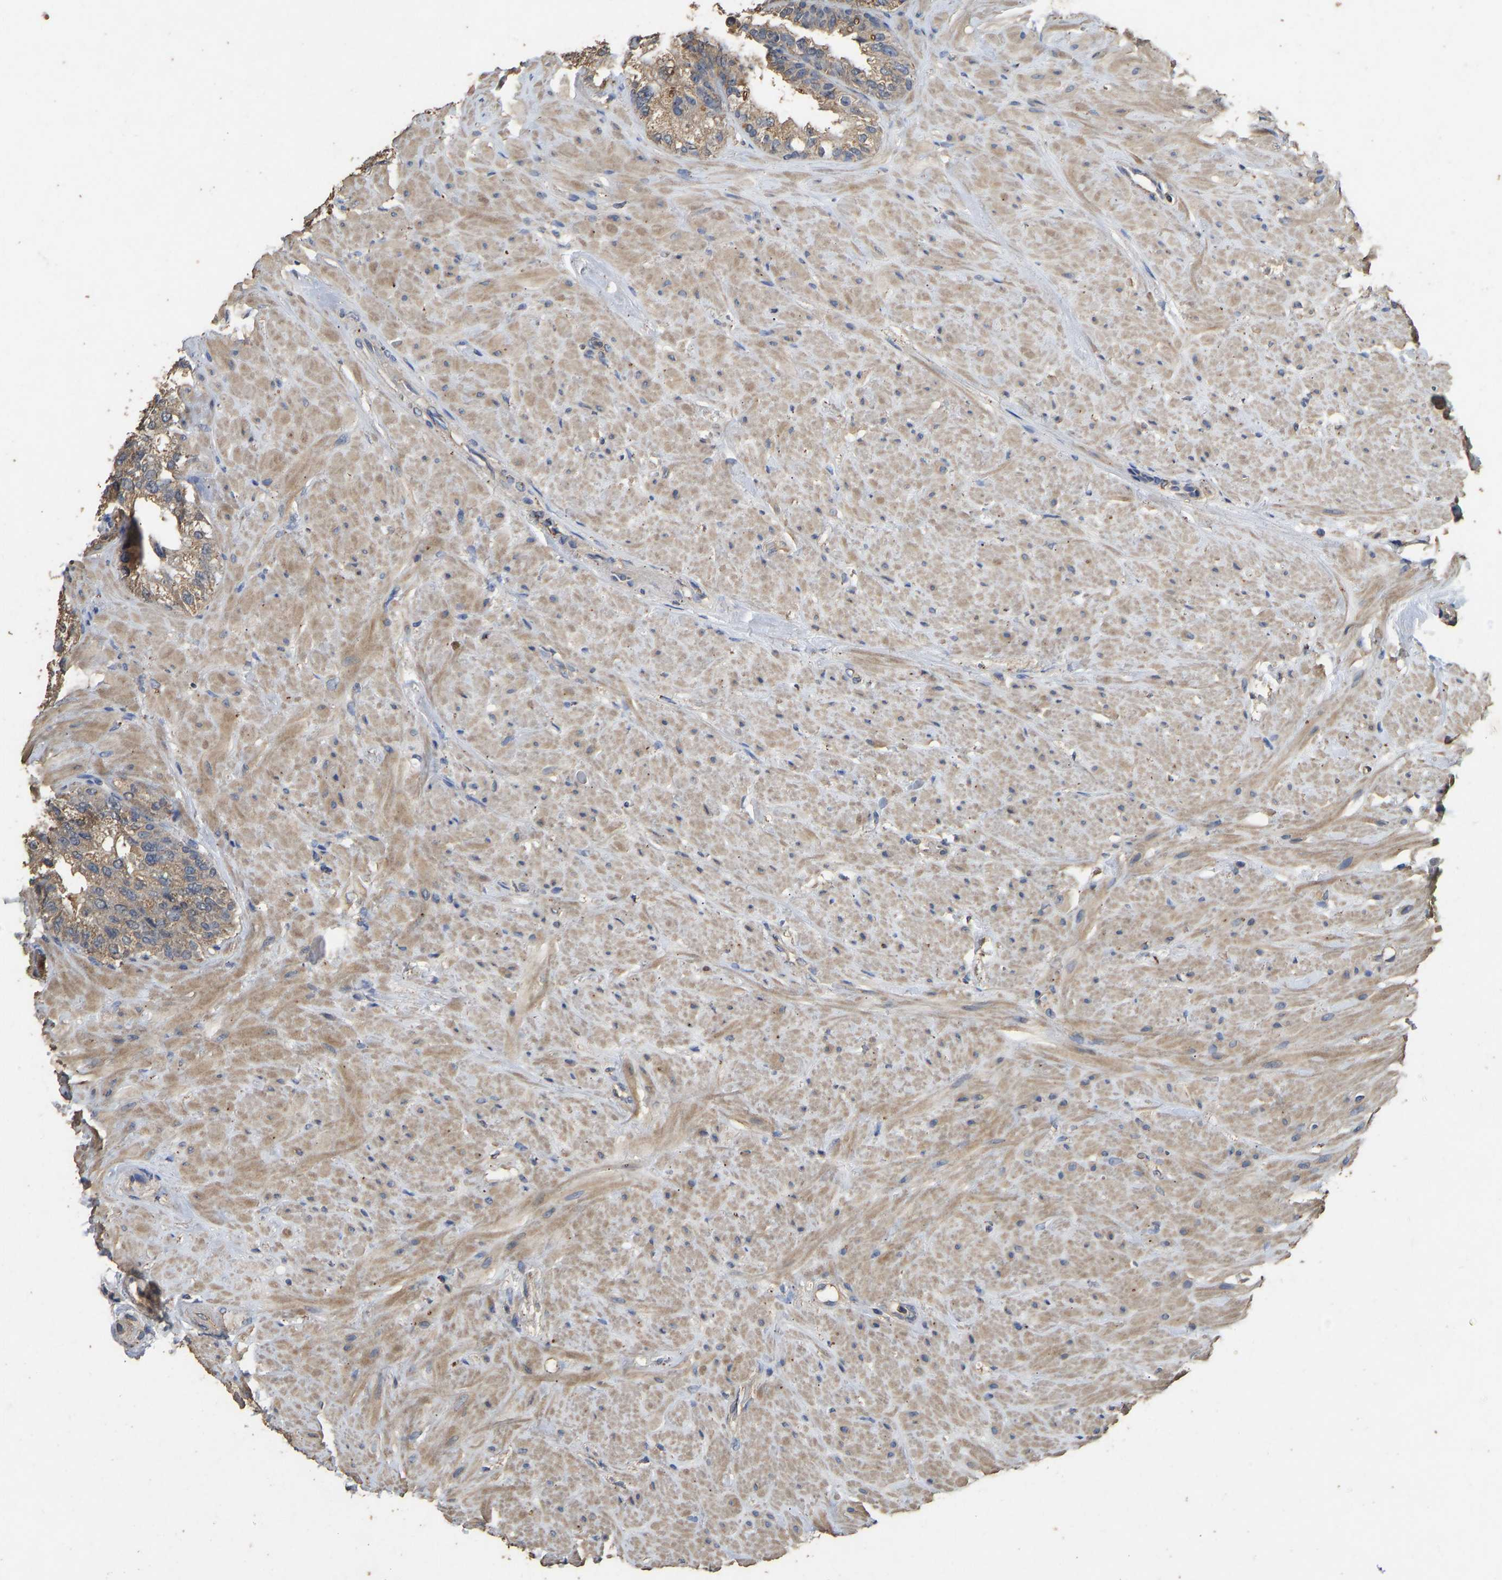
{"staining": {"intensity": "weak", "quantity": ">75%", "location": "cytoplasmic/membranous"}, "tissue": "seminal vesicle", "cell_type": "Glandular cells", "image_type": "normal", "snomed": [{"axis": "morphology", "description": "Normal tissue, NOS"}, {"axis": "topography", "description": "Seminal veicle"}], "caption": "Immunohistochemical staining of normal seminal vesicle exhibits low levels of weak cytoplasmic/membranous expression in approximately >75% of glandular cells. (DAB IHC with brightfield microscopy, high magnification).", "gene": "CIDEC", "patient": {"sex": "male", "age": 68}}